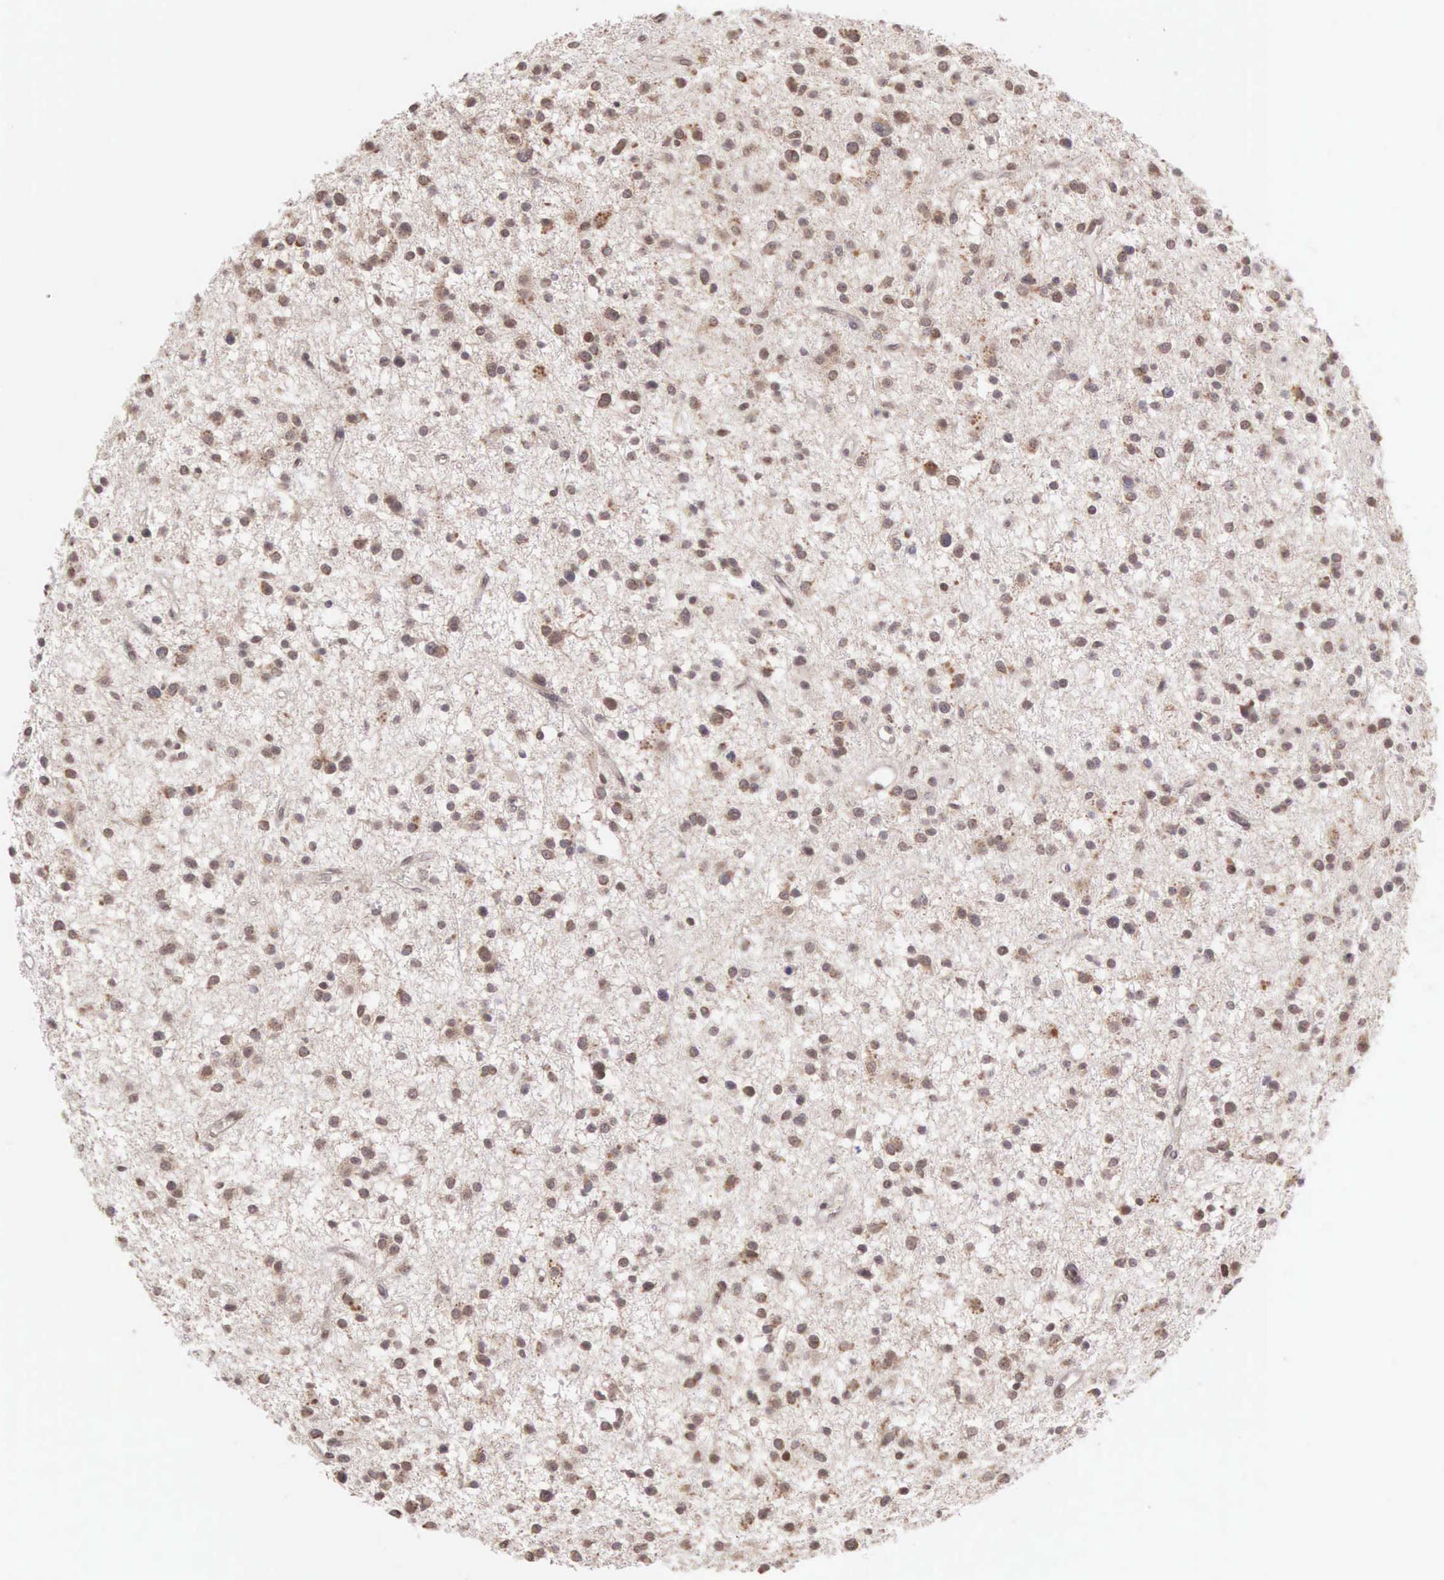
{"staining": {"intensity": "moderate", "quantity": ">75%", "location": "nuclear"}, "tissue": "glioma", "cell_type": "Tumor cells", "image_type": "cancer", "snomed": [{"axis": "morphology", "description": "Glioma, malignant, Low grade"}, {"axis": "topography", "description": "Brain"}], "caption": "Malignant low-grade glioma stained for a protein (brown) exhibits moderate nuclear positive expression in approximately >75% of tumor cells.", "gene": "CCDC117", "patient": {"sex": "female", "age": 36}}